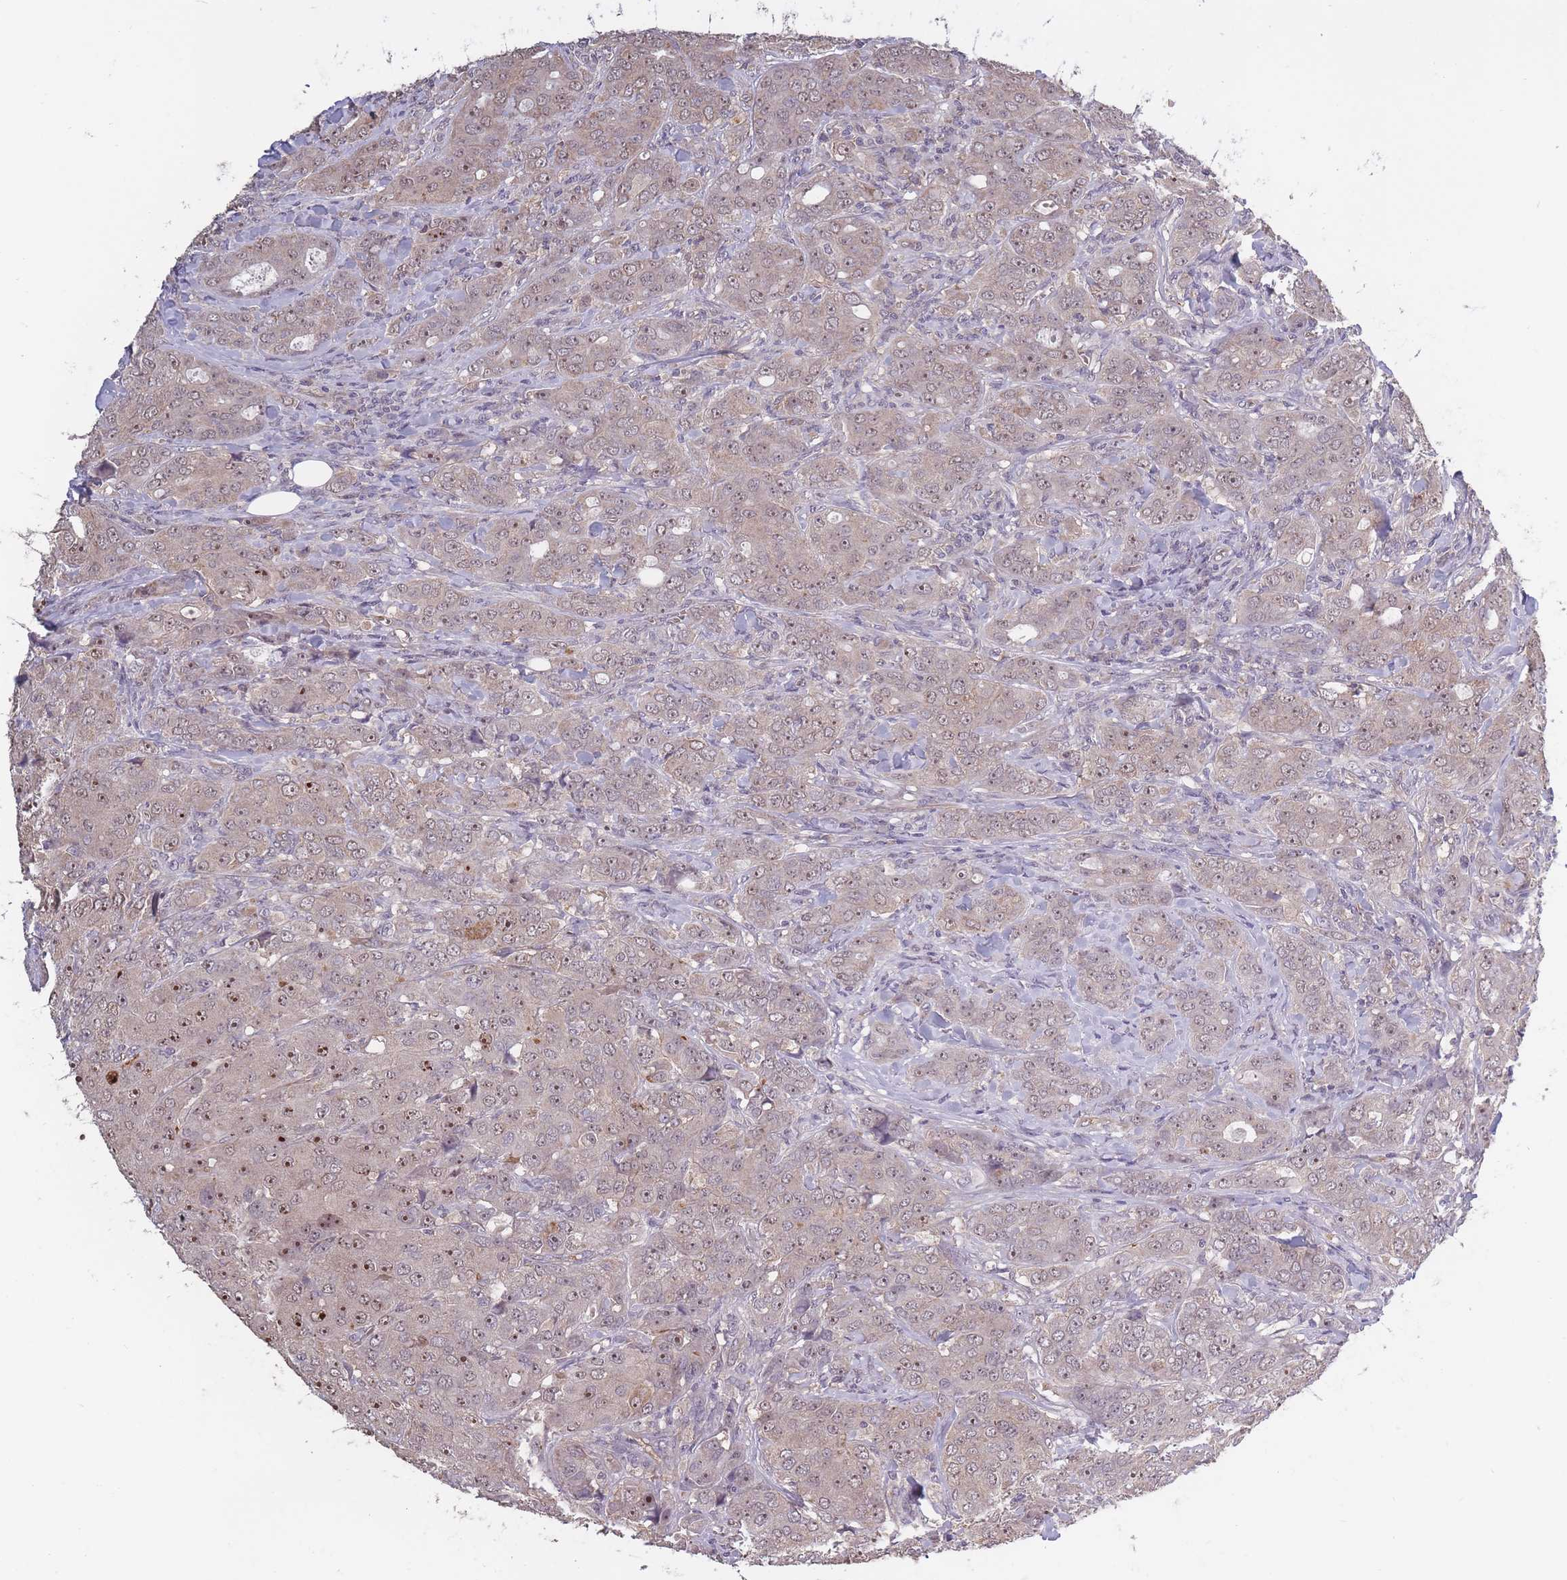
{"staining": {"intensity": "moderate", "quantity": "25%-75%", "location": "nuclear"}, "tissue": "breast cancer", "cell_type": "Tumor cells", "image_type": "cancer", "snomed": [{"axis": "morphology", "description": "Duct carcinoma"}, {"axis": "topography", "description": "Breast"}], "caption": "Tumor cells reveal moderate nuclear staining in approximately 25%-75% of cells in breast cancer (intraductal carcinoma). (DAB (3,3'-diaminobenzidine) IHC, brown staining for protein, blue staining for nuclei).", "gene": "KIAA1755", "patient": {"sex": "female", "age": 43}}